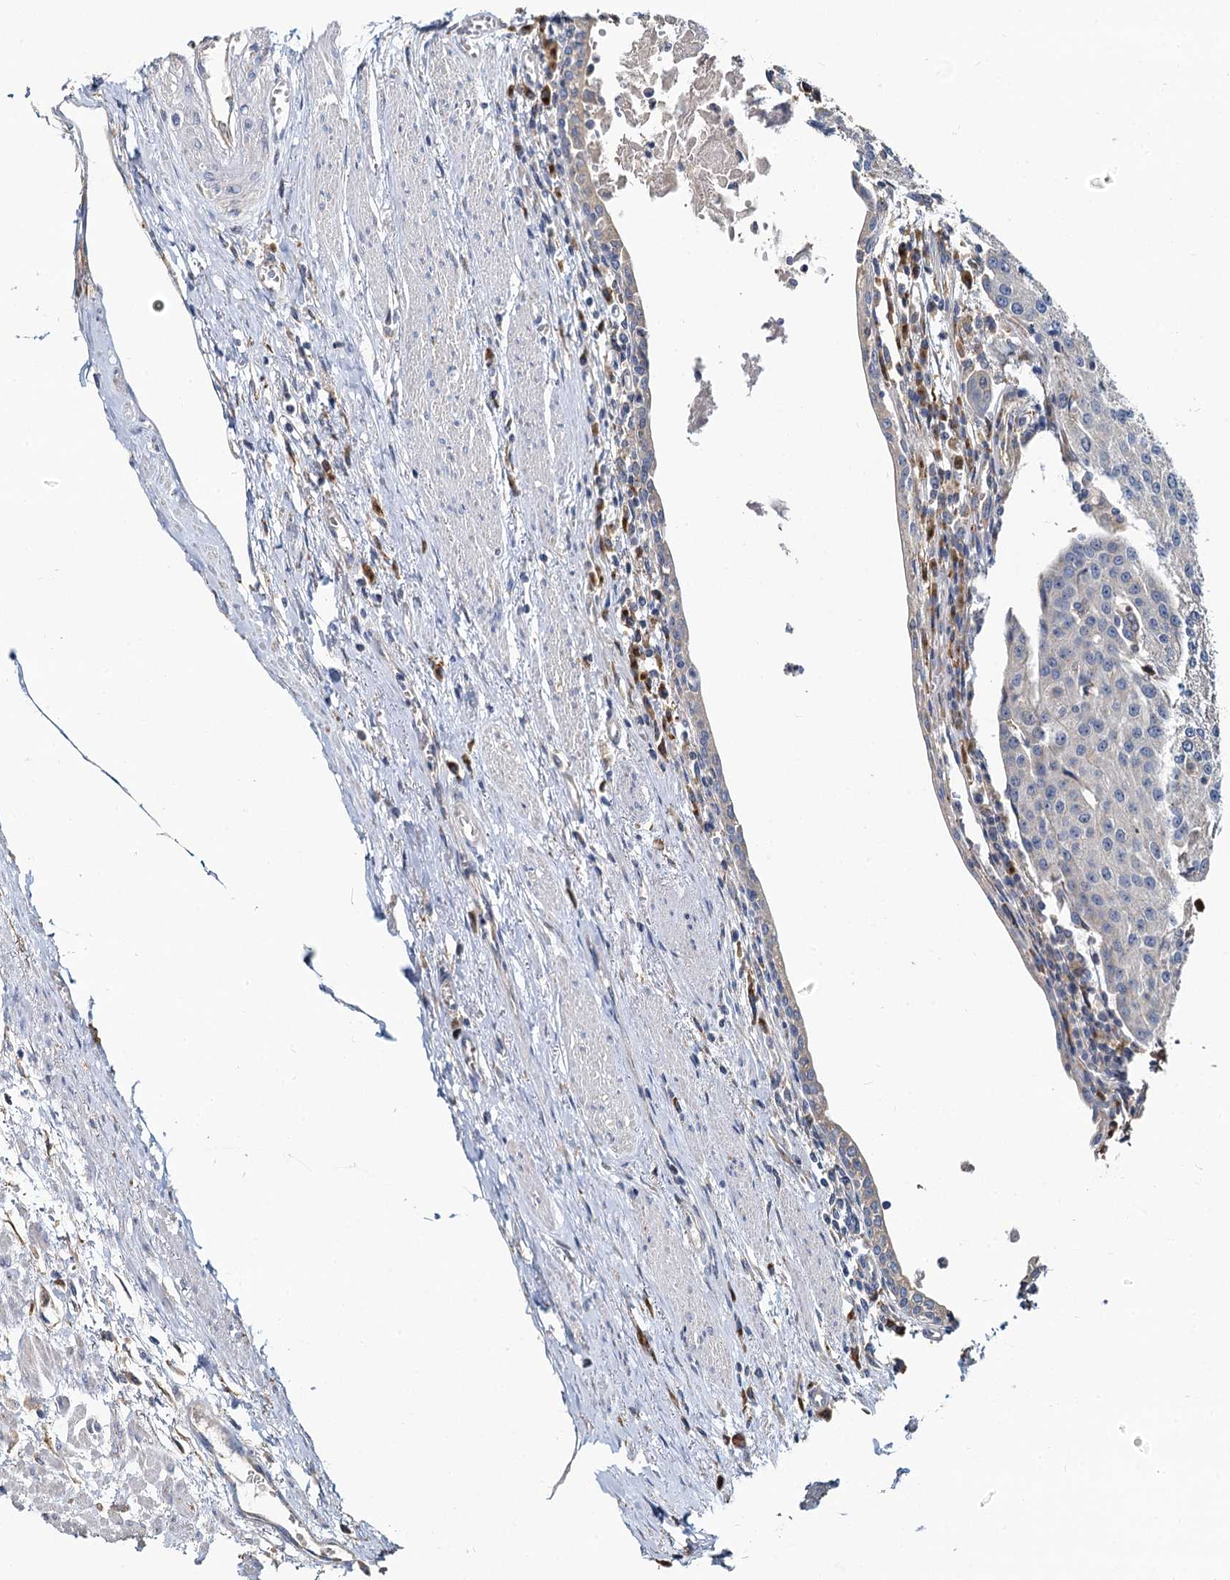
{"staining": {"intensity": "negative", "quantity": "none", "location": "none"}, "tissue": "urothelial cancer", "cell_type": "Tumor cells", "image_type": "cancer", "snomed": [{"axis": "morphology", "description": "Urothelial carcinoma, High grade"}, {"axis": "topography", "description": "Urinary bladder"}], "caption": "The photomicrograph reveals no significant positivity in tumor cells of urothelial cancer. (DAB (3,3'-diaminobenzidine) immunohistochemistry (IHC), high magnification).", "gene": "NKAPD1", "patient": {"sex": "female", "age": 85}}